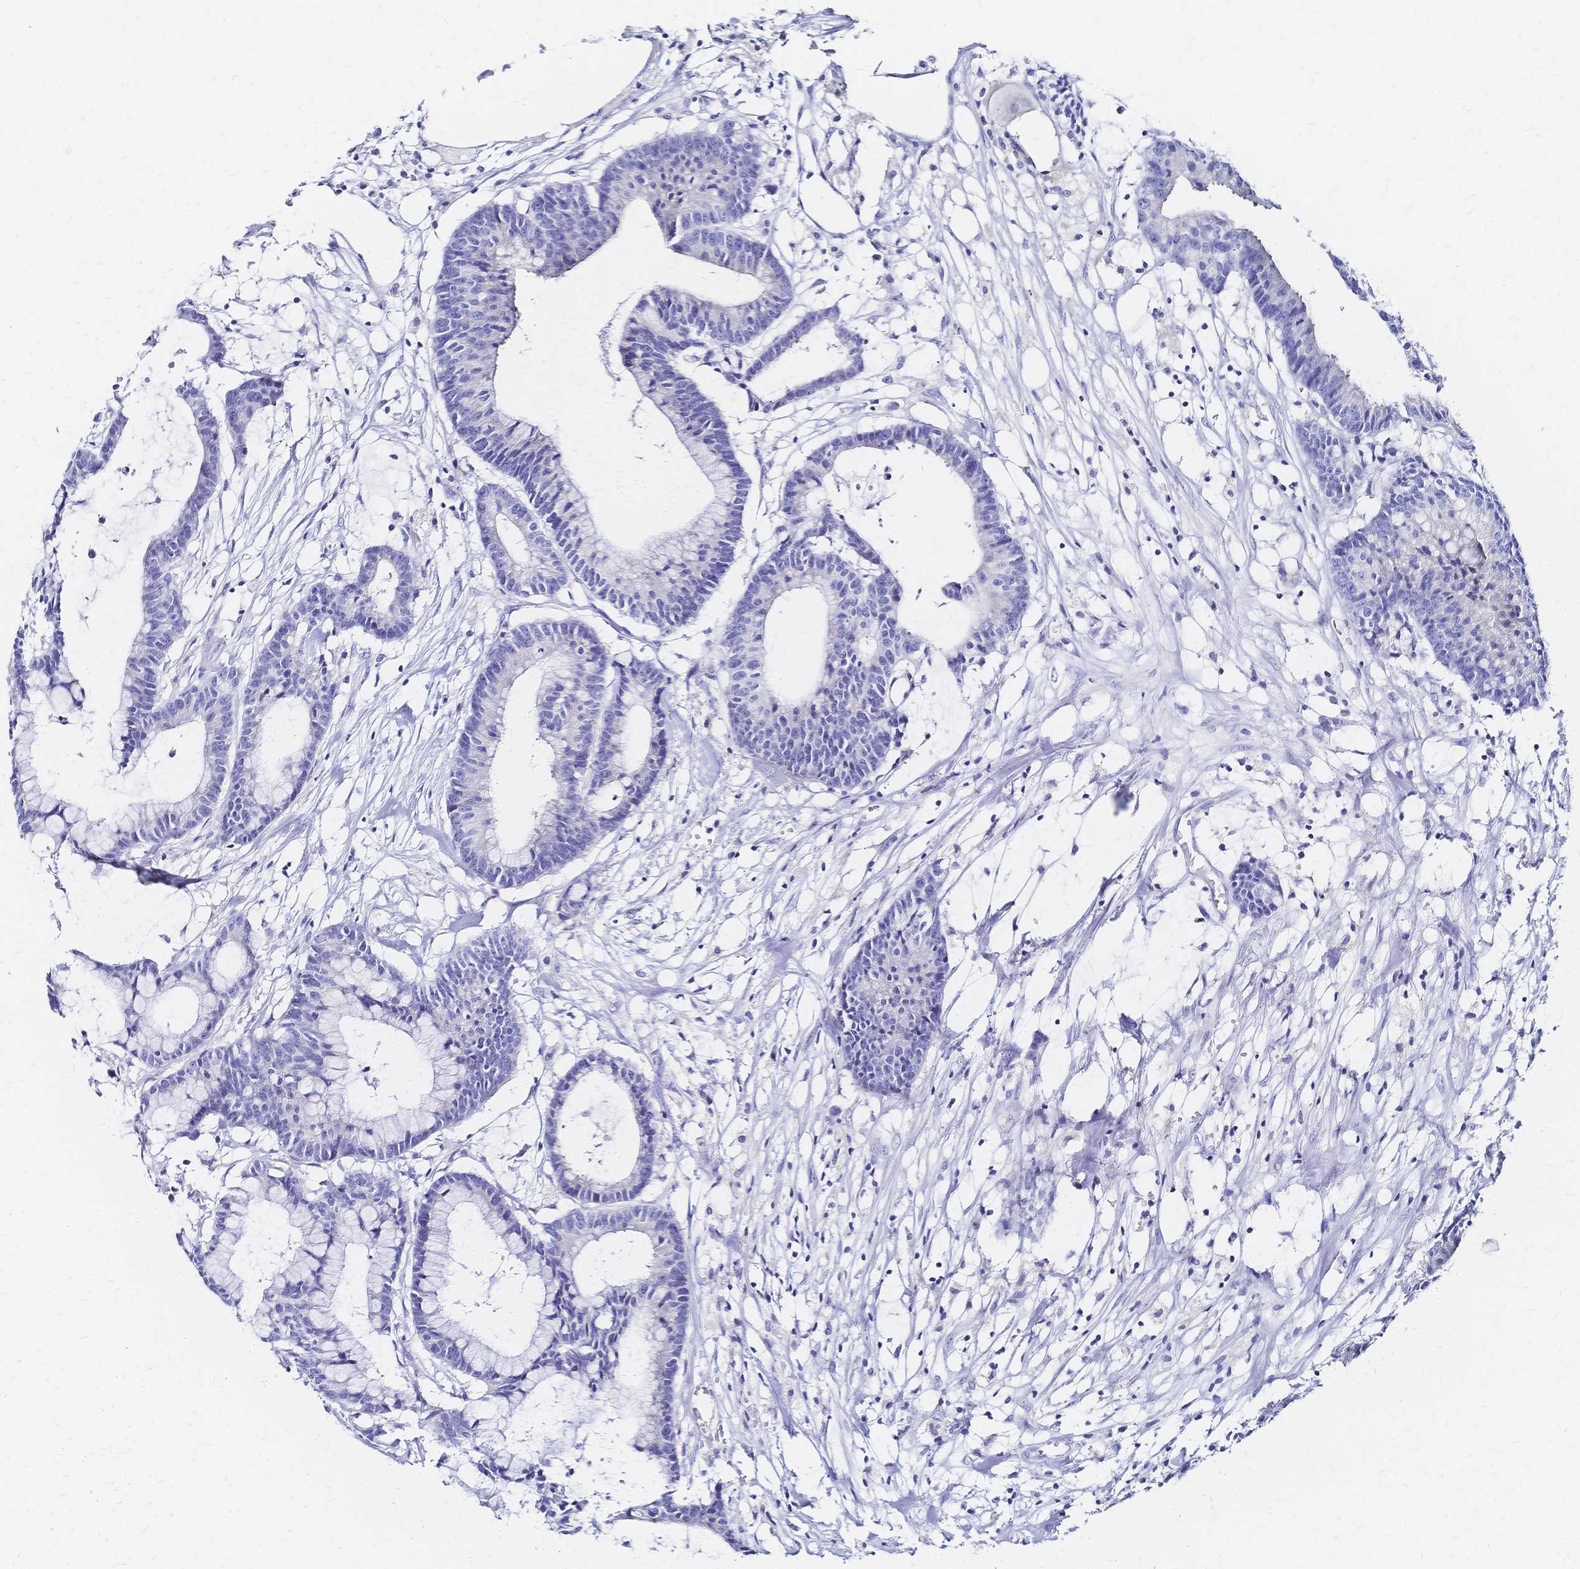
{"staining": {"intensity": "negative", "quantity": "none", "location": "none"}, "tissue": "colorectal cancer", "cell_type": "Tumor cells", "image_type": "cancer", "snomed": [{"axis": "morphology", "description": "Adenocarcinoma, NOS"}, {"axis": "topography", "description": "Colon"}], "caption": "Immunohistochemistry (IHC) image of neoplastic tissue: human adenocarcinoma (colorectal) stained with DAB (3,3'-diaminobenzidine) reveals no significant protein expression in tumor cells.", "gene": "SLC5A1", "patient": {"sex": "female", "age": 78}}